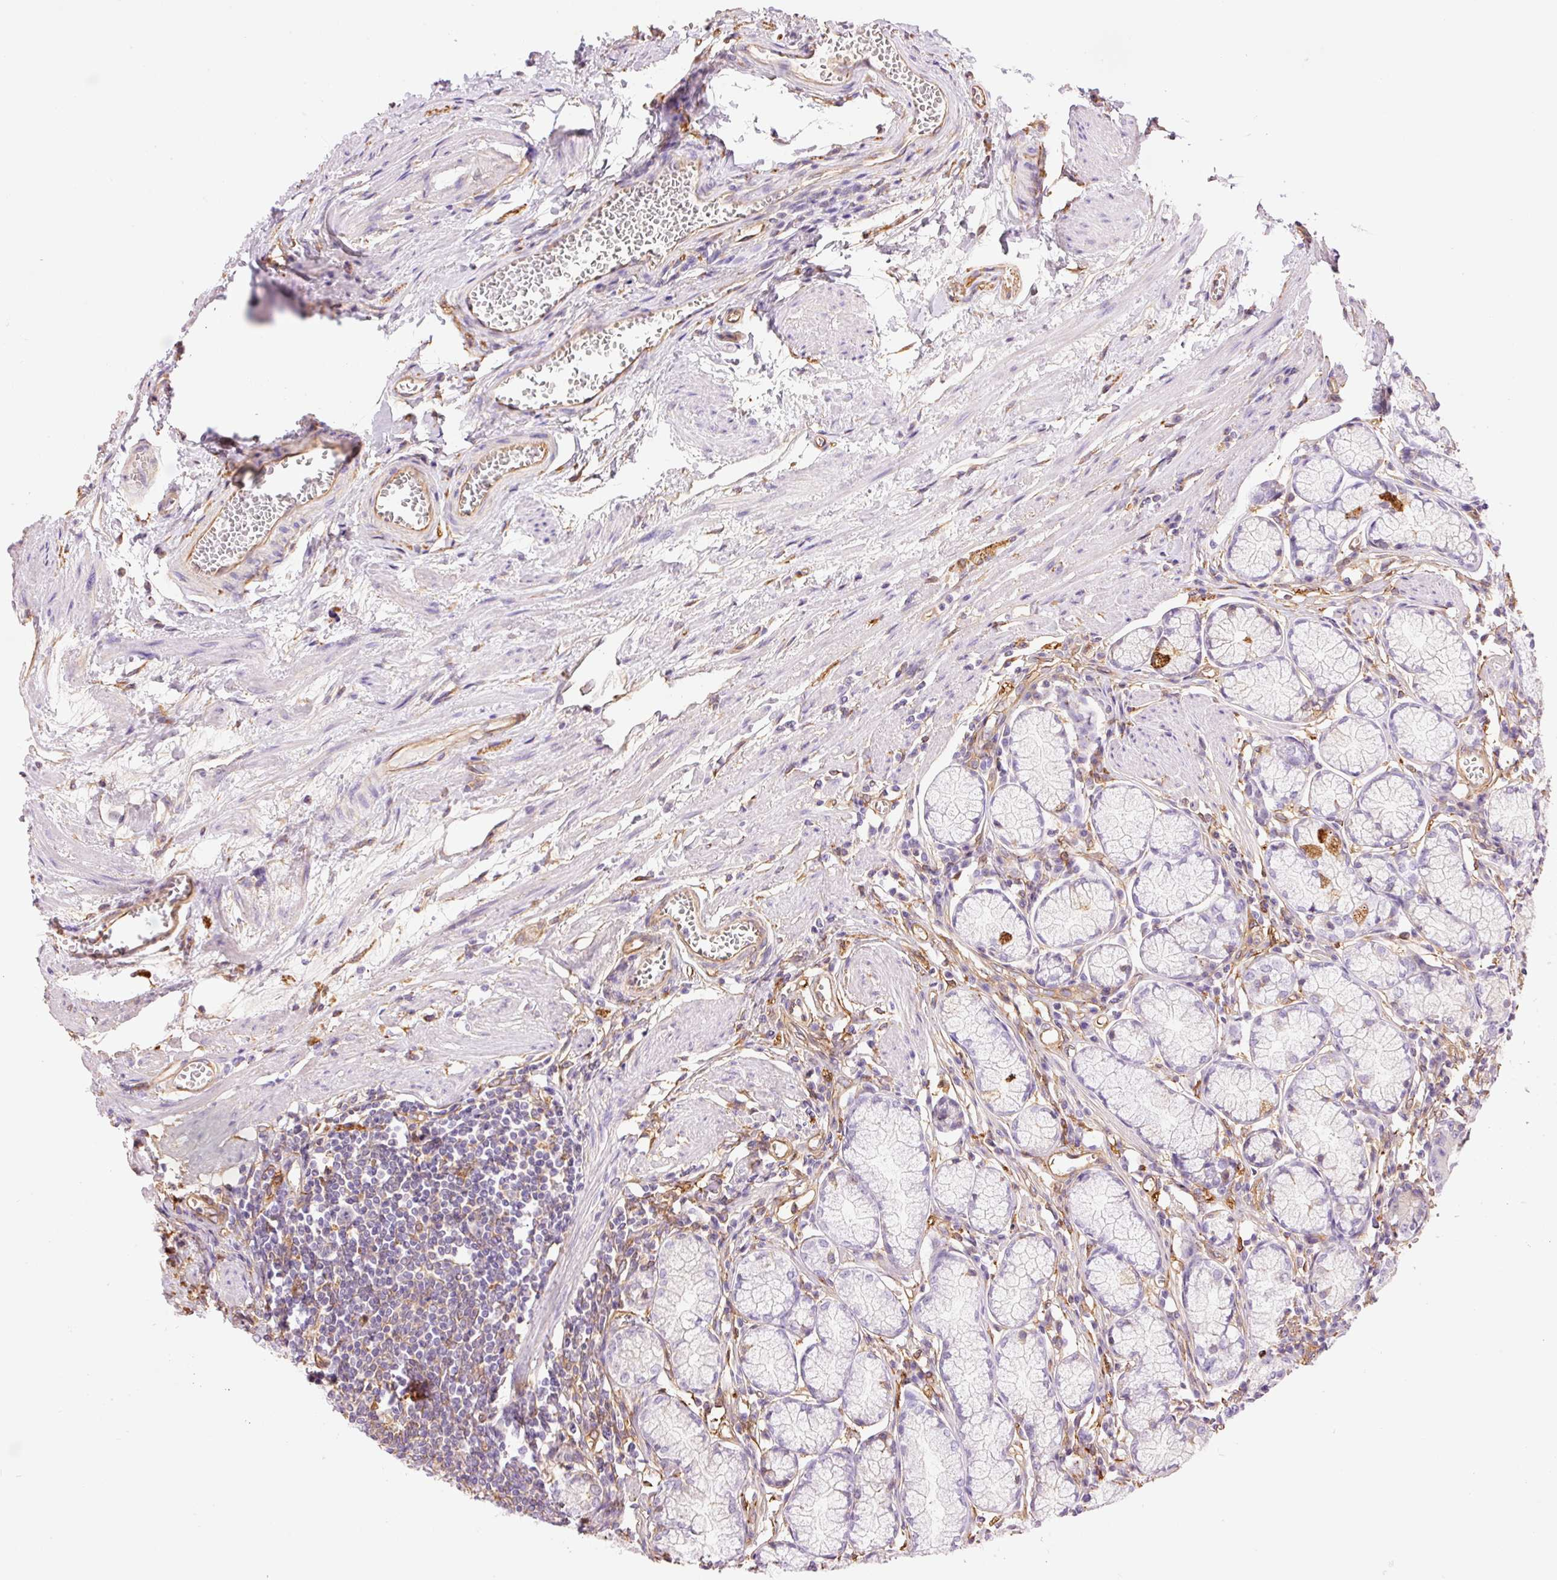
{"staining": {"intensity": "moderate", "quantity": "<25%", "location": "cytoplasmic/membranous"}, "tissue": "stomach", "cell_type": "Glandular cells", "image_type": "normal", "snomed": [{"axis": "morphology", "description": "Normal tissue, NOS"}, {"axis": "topography", "description": "Stomach"}], "caption": "The image demonstrates immunohistochemical staining of normal stomach. There is moderate cytoplasmic/membranous expression is appreciated in approximately <25% of glandular cells. (DAB (3,3'-diaminobenzidine) IHC, brown staining for protein, blue staining for nuclei).", "gene": "ENSG00000249624", "patient": {"sex": "male", "age": 55}}